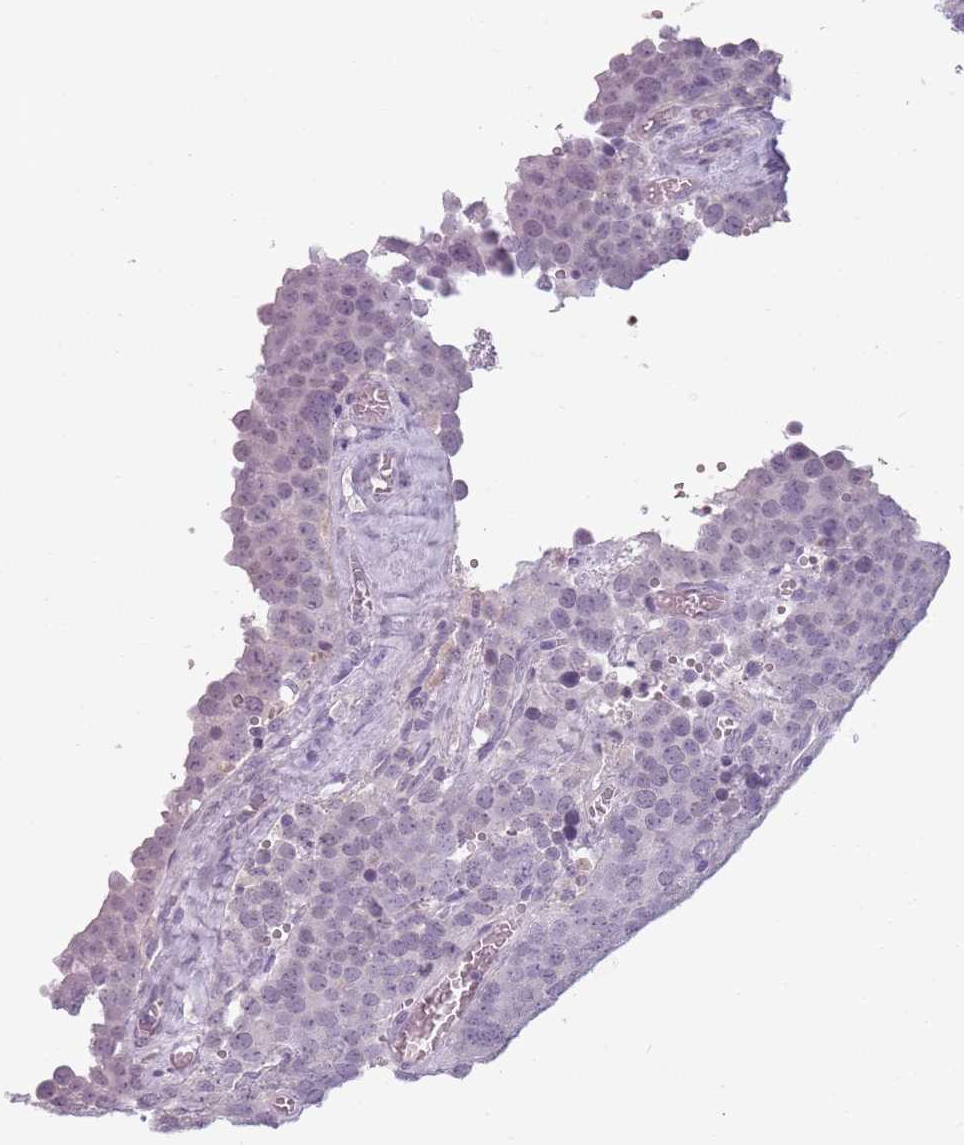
{"staining": {"intensity": "negative", "quantity": "none", "location": "none"}, "tissue": "testis cancer", "cell_type": "Tumor cells", "image_type": "cancer", "snomed": [{"axis": "morphology", "description": "Normal tissue, NOS"}, {"axis": "morphology", "description": "Seminoma, NOS"}, {"axis": "topography", "description": "Testis"}], "caption": "Tumor cells show no significant protein expression in testis seminoma. (Stains: DAB immunohistochemistry with hematoxylin counter stain, Microscopy: brightfield microscopy at high magnification).", "gene": "PIEZO1", "patient": {"sex": "male", "age": 71}}